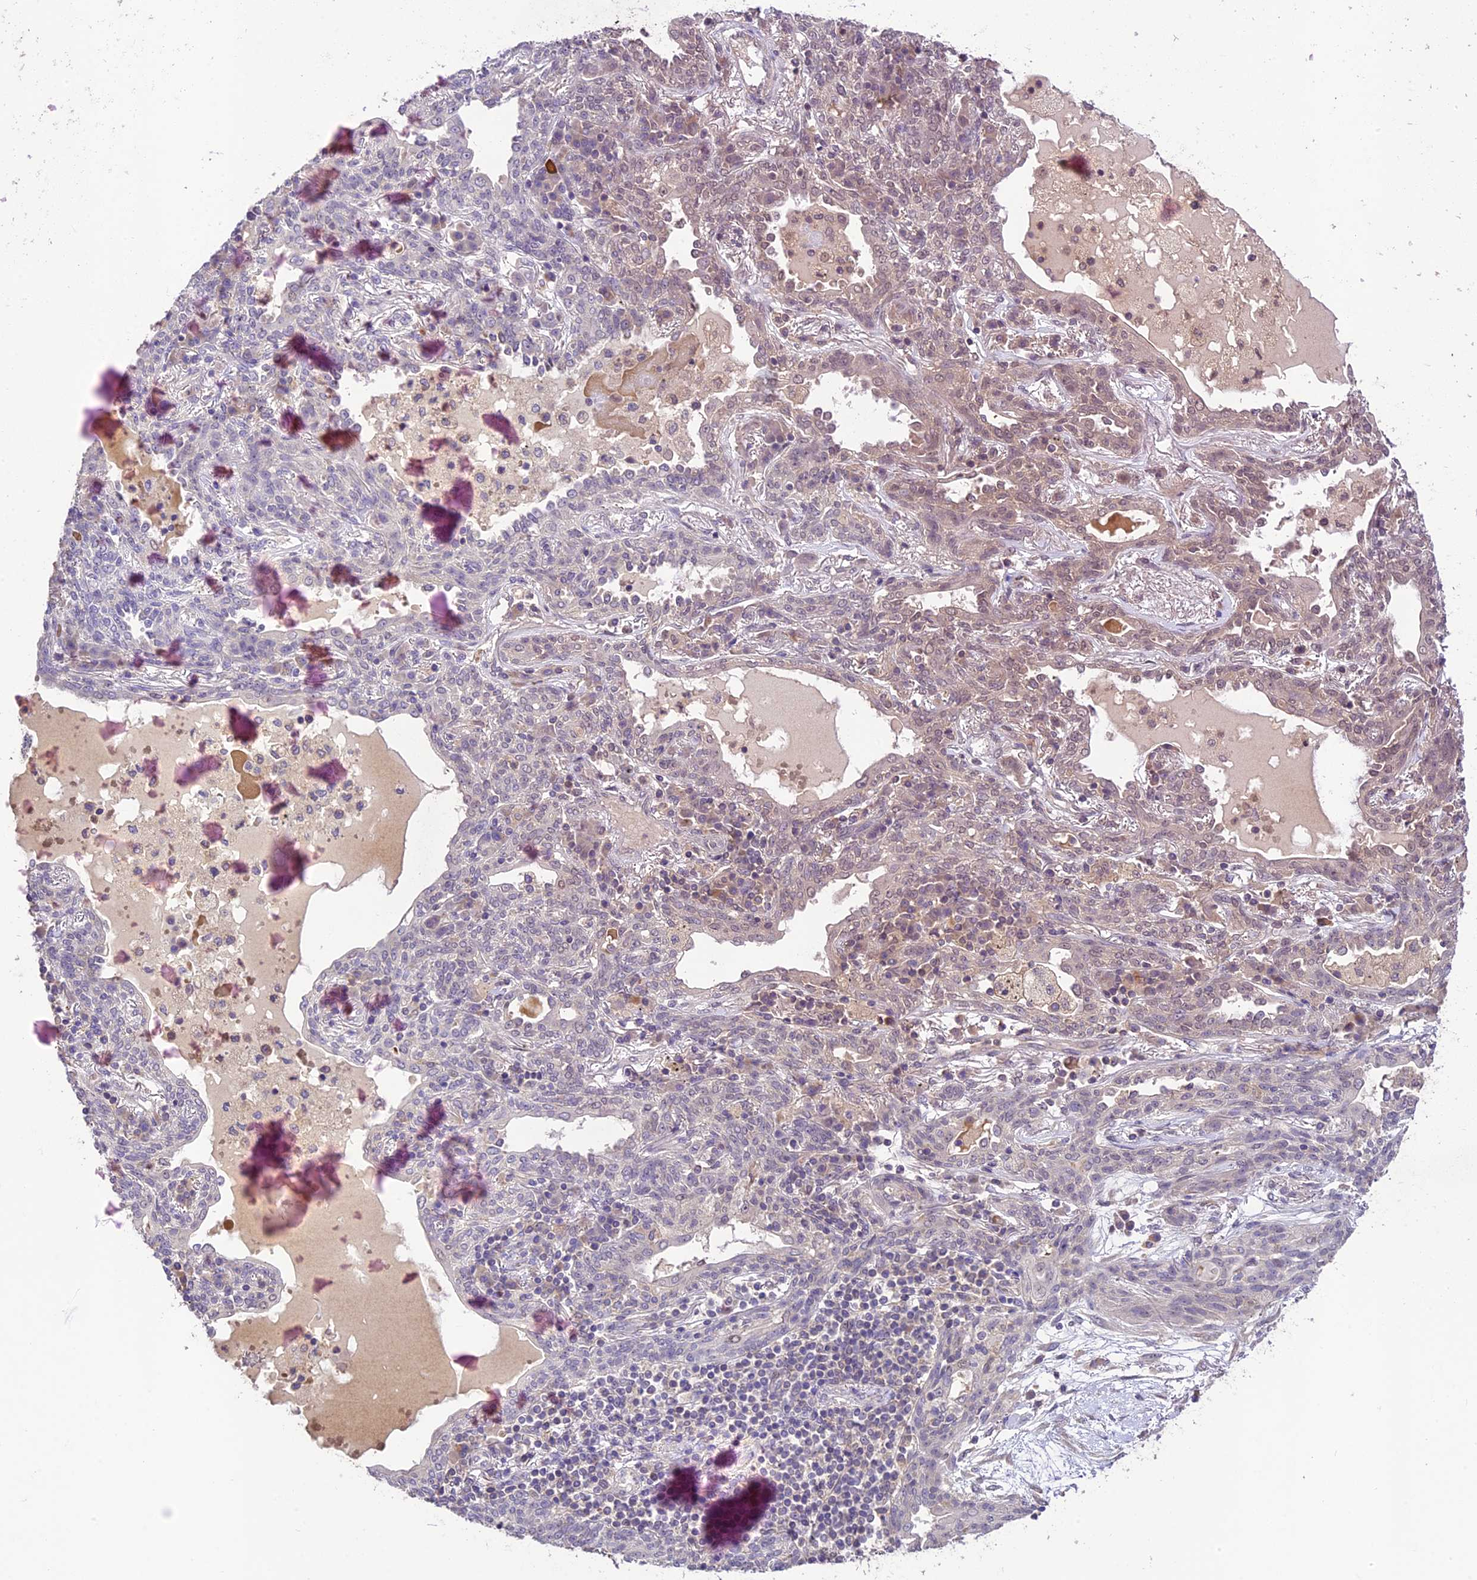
{"staining": {"intensity": "negative", "quantity": "none", "location": "none"}, "tissue": "lung cancer", "cell_type": "Tumor cells", "image_type": "cancer", "snomed": [{"axis": "morphology", "description": "Squamous cell carcinoma, NOS"}, {"axis": "topography", "description": "Lung"}], "caption": "The IHC image has no significant staining in tumor cells of lung cancer (squamous cell carcinoma) tissue.", "gene": "DGKH", "patient": {"sex": "female", "age": 70}}